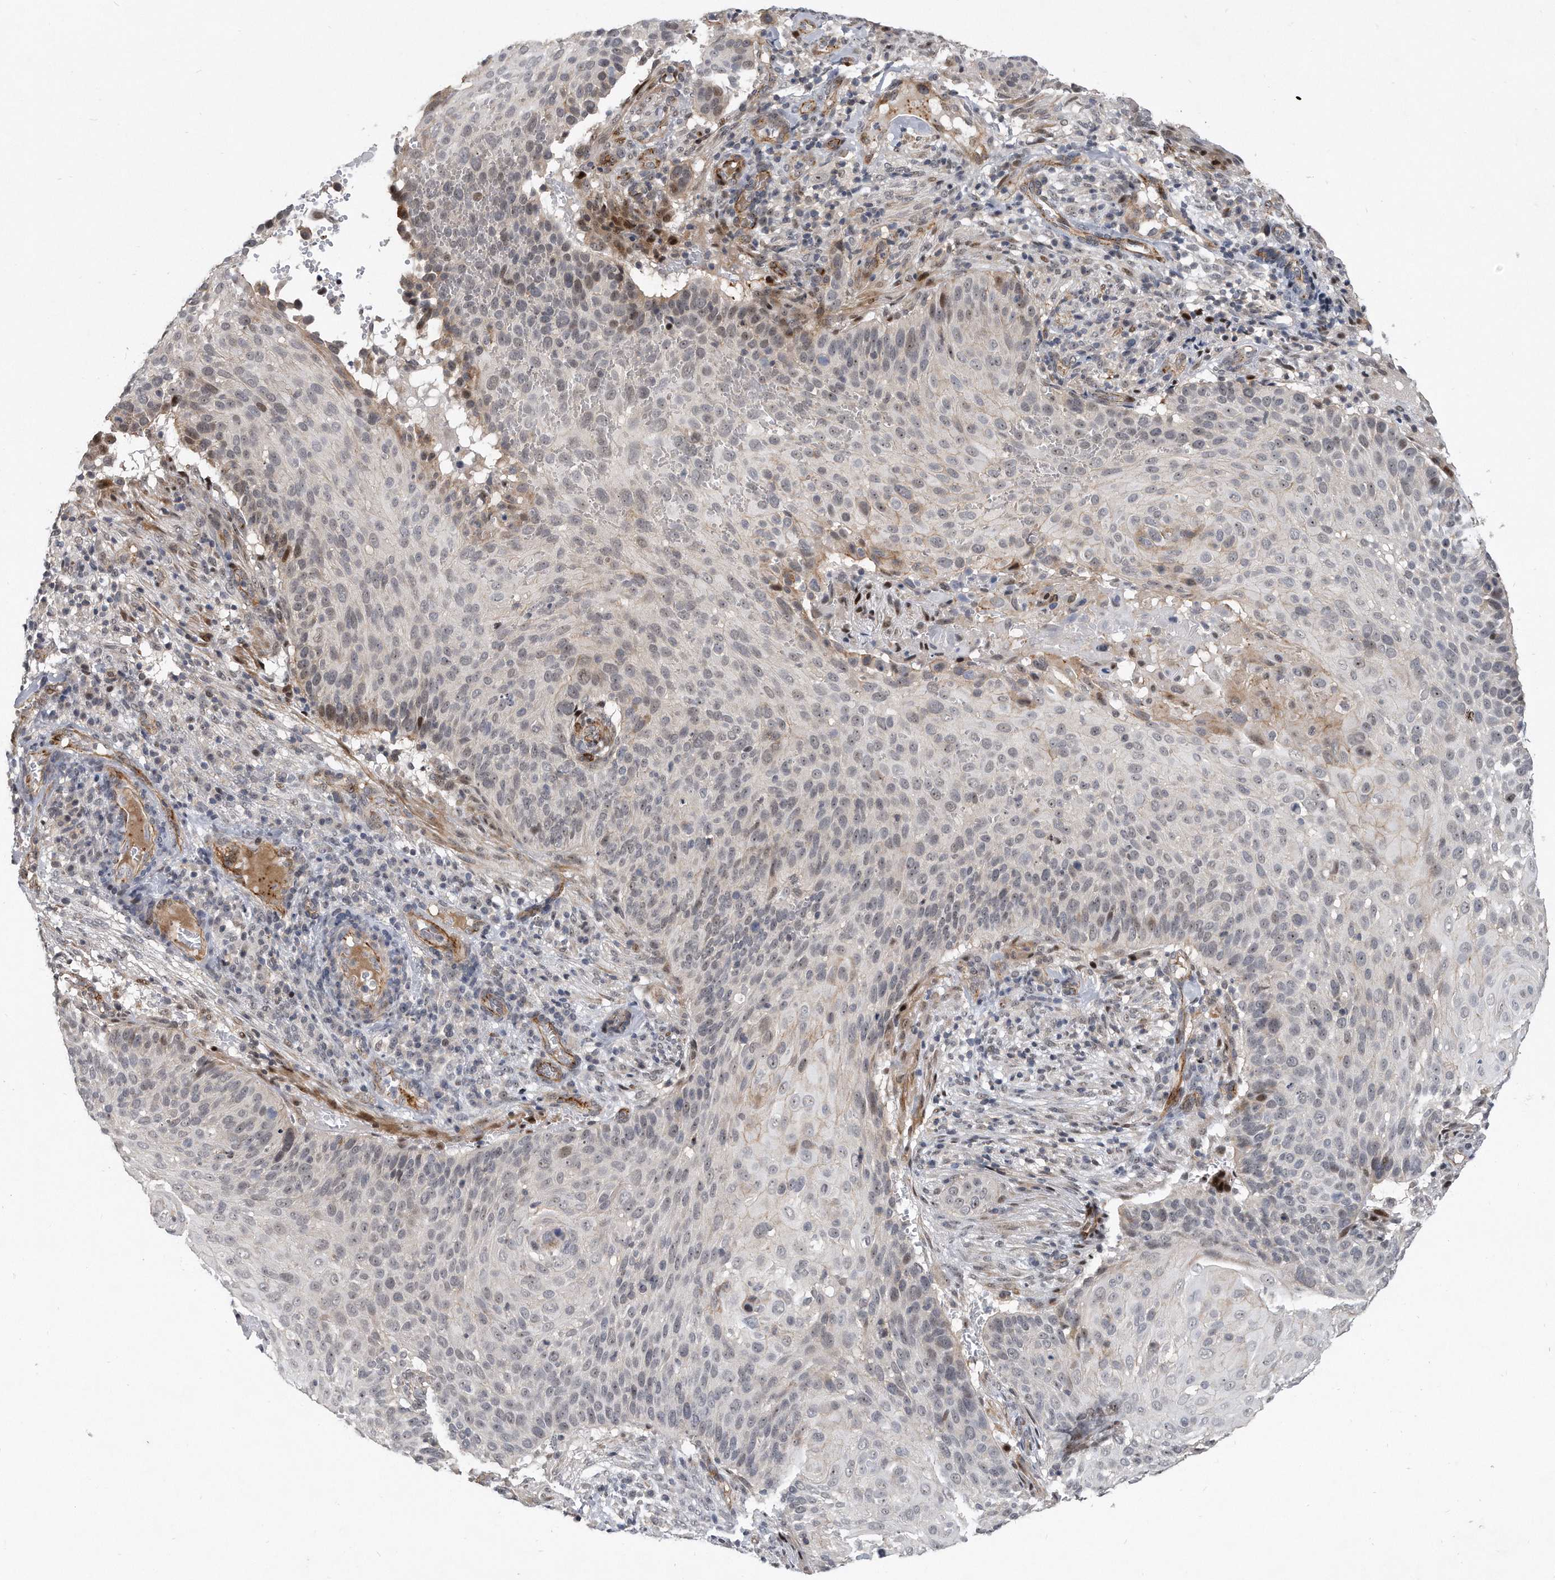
{"staining": {"intensity": "moderate", "quantity": "<25%", "location": "nuclear"}, "tissue": "cervical cancer", "cell_type": "Tumor cells", "image_type": "cancer", "snomed": [{"axis": "morphology", "description": "Squamous cell carcinoma, NOS"}, {"axis": "topography", "description": "Cervix"}], "caption": "Cervical squamous cell carcinoma stained with DAB immunohistochemistry displays low levels of moderate nuclear expression in approximately <25% of tumor cells. (Stains: DAB (3,3'-diaminobenzidine) in brown, nuclei in blue, Microscopy: brightfield microscopy at high magnification).", "gene": "PGBD2", "patient": {"sex": "female", "age": 74}}